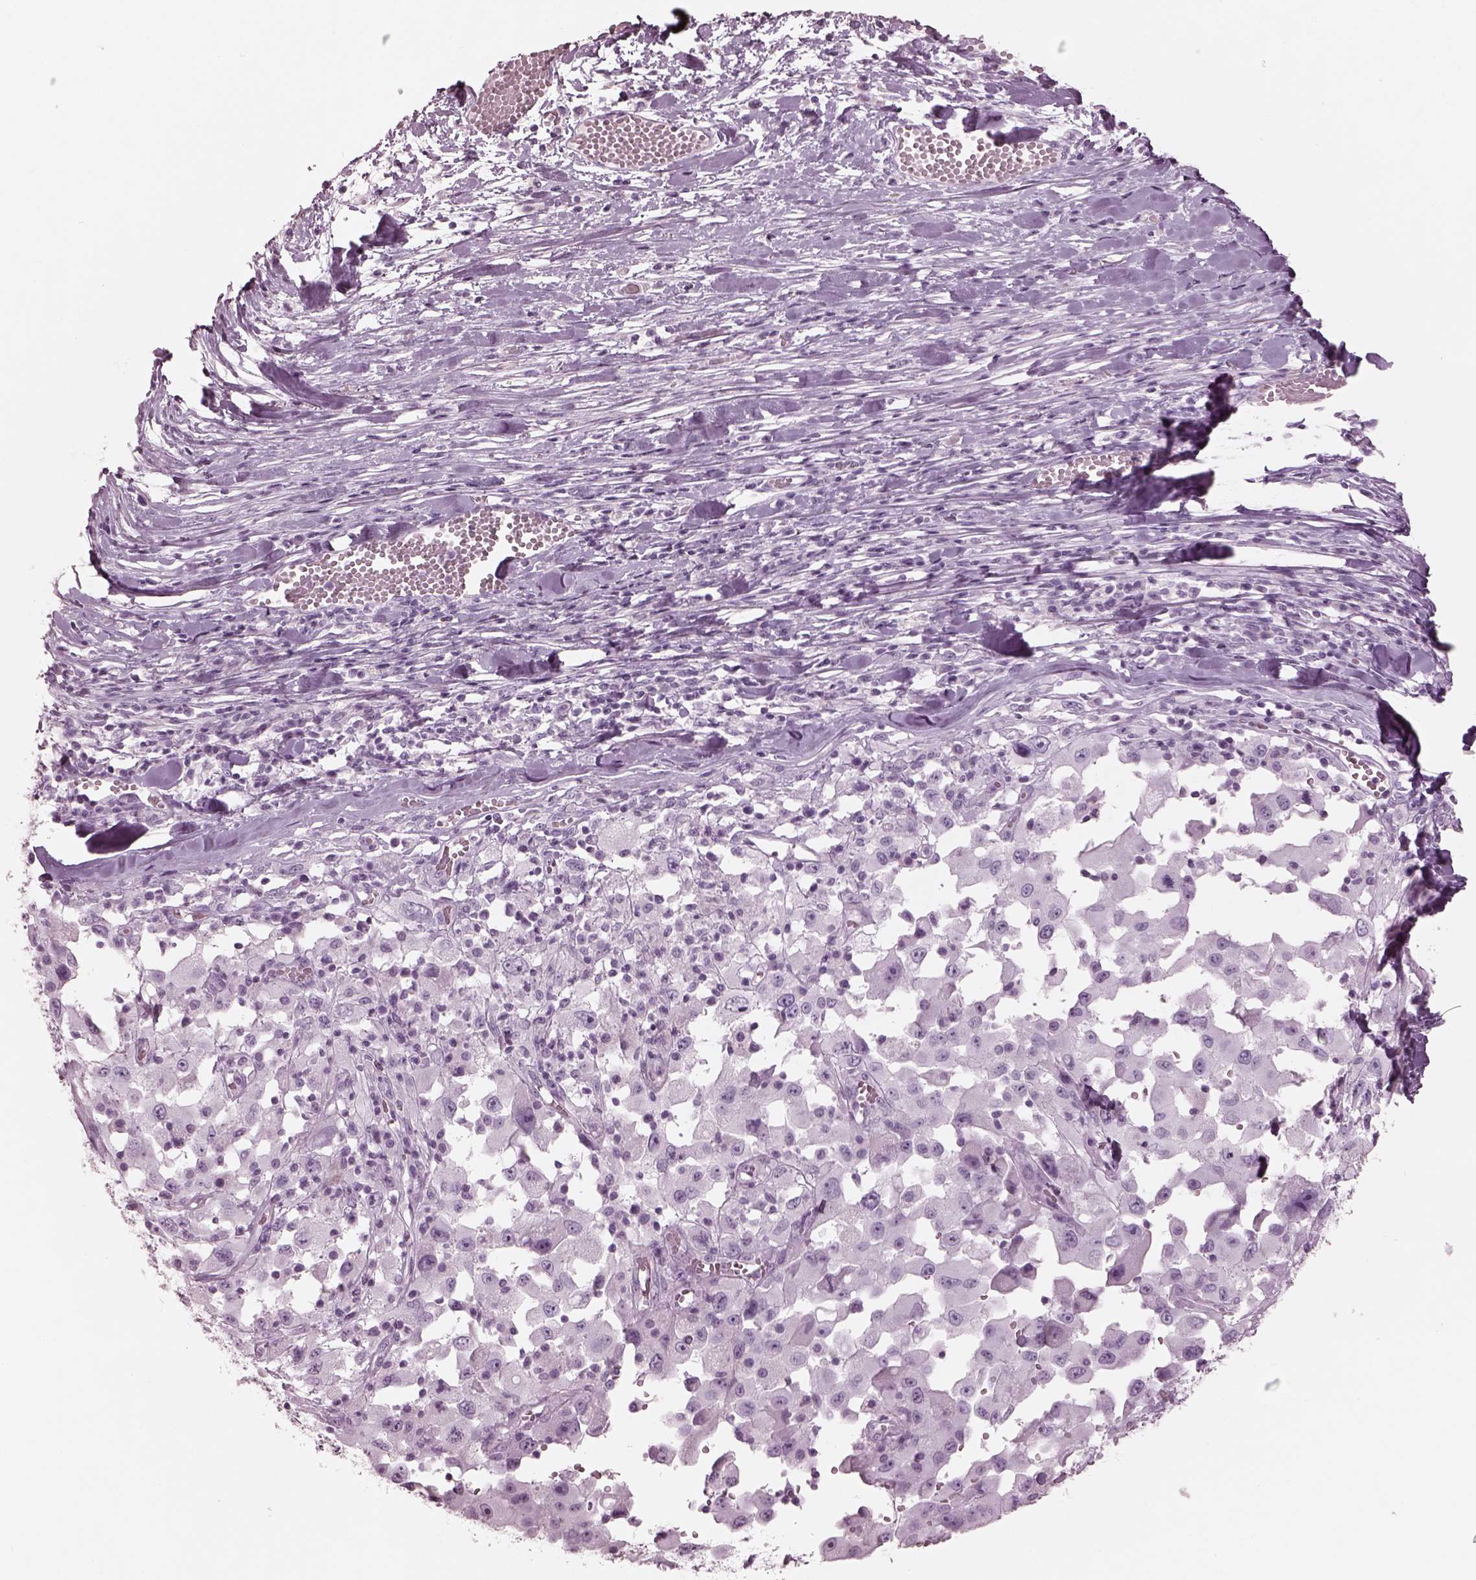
{"staining": {"intensity": "negative", "quantity": "none", "location": "none"}, "tissue": "melanoma", "cell_type": "Tumor cells", "image_type": "cancer", "snomed": [{"axis": "morphology", "description": "Malignant melanoma, Metastatic site"}, {"axis": "topography", "description": "Lymph node"}], "caption": "An immunohistochemistry (IHC) micrograph of melanoma is shown. There is no staining in tumor cells of melanoma.", "gene": "OPN4", "patient": {"sex": "male", "age": 50}}